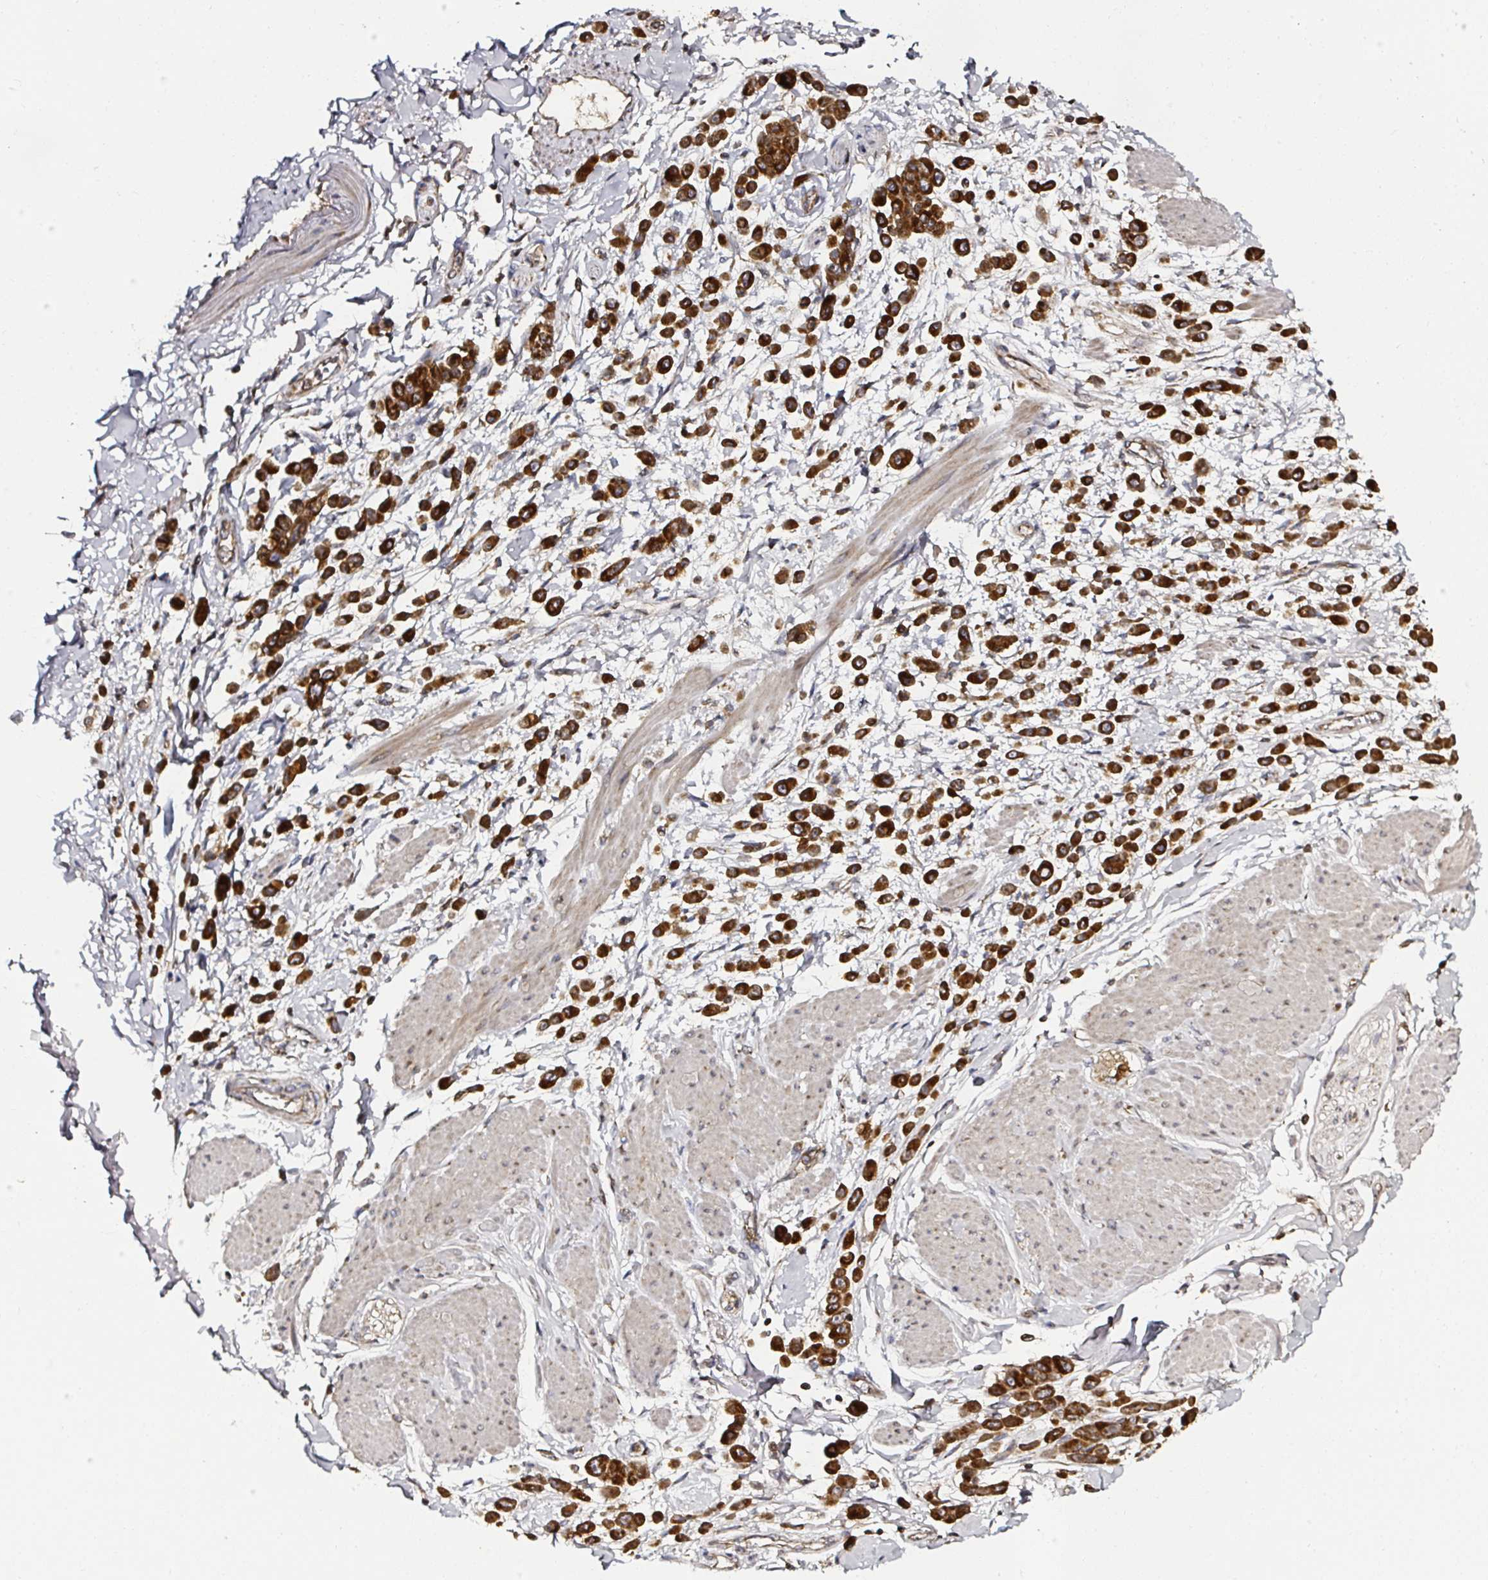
{"staining": {"intensity": "strong", "quantity": ">75%", "location": "cytoplasmic/membranous"}, "tissue": "pancreatic cancer", "cell_type": "Tumor cells", "image_type": "cancer", "snomed": [{"axis": "morphology", "description": "Normal tissue, NOS"}, {"axis": "morphology", "description": "Adenocarcinoma, NOS"}, {"axis": "topography", "description": "Pancreas"}], "caption": "Brown immunohistochemical staining in pancreatic cancer exhibits strong cytoplasmic/membranous positivity in about >75% of tumor cells.", "gene": "ATAD3B", "patient": {"sex": "female", "age": 64}}